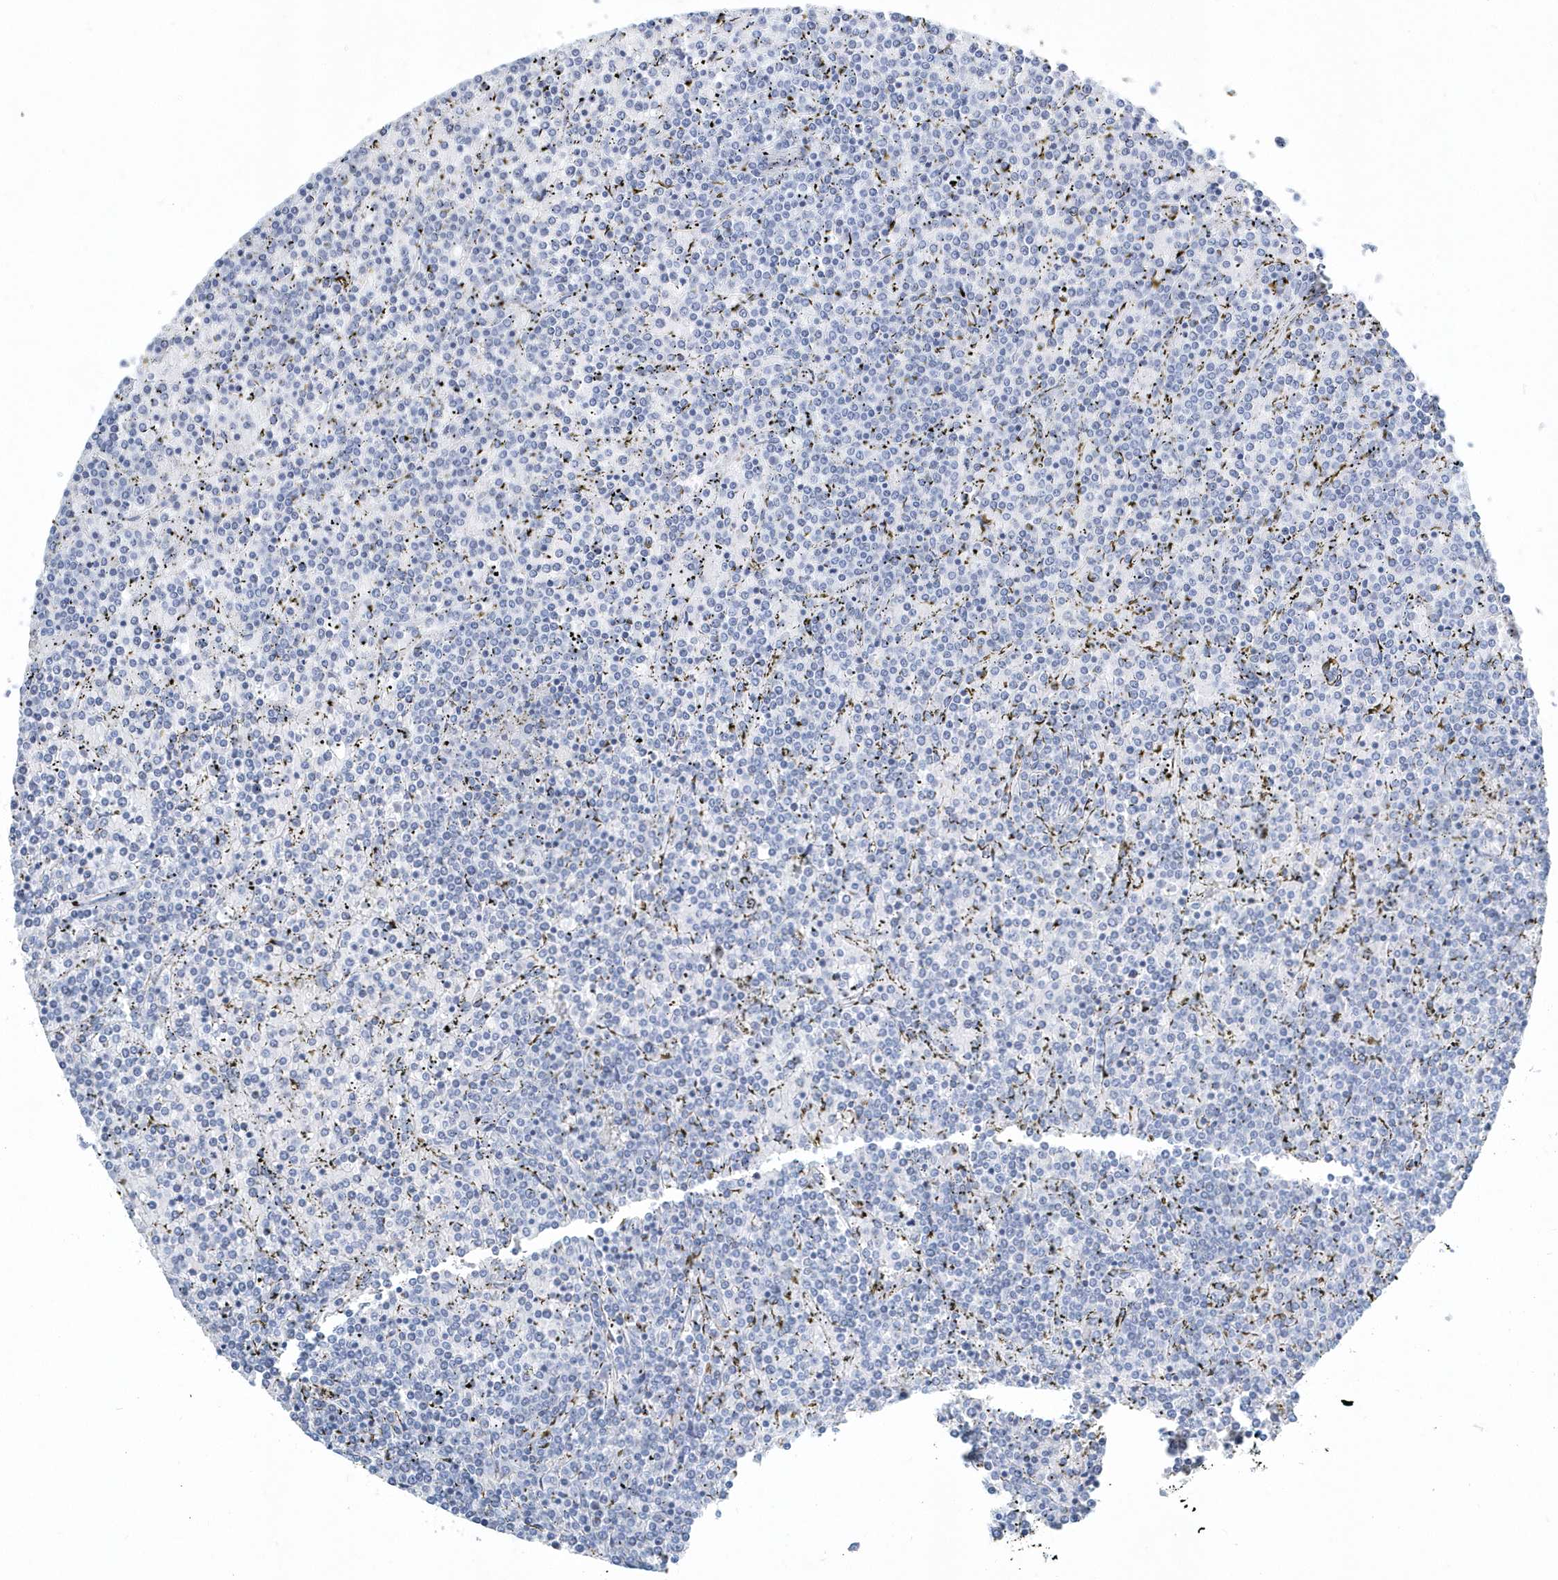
{"staining": {"intensity": "negative", "quantity": "none", "location": "none"}, "tissue": "lymphoma", "cell_type": "Tumor cells", "image_type": "cancer", "snomed": [{"axis": "morphology", "description": "Malignant lymphoma, non-Hodgkin's type, Low grade"}, {"axis": "topography", "description": "Spleen"}], "caption": "Image shows no significant protein staining in tumor cells of lymphoma.", "gene": "PTPRO", "patient": {"sex": "female", "age": 19}}